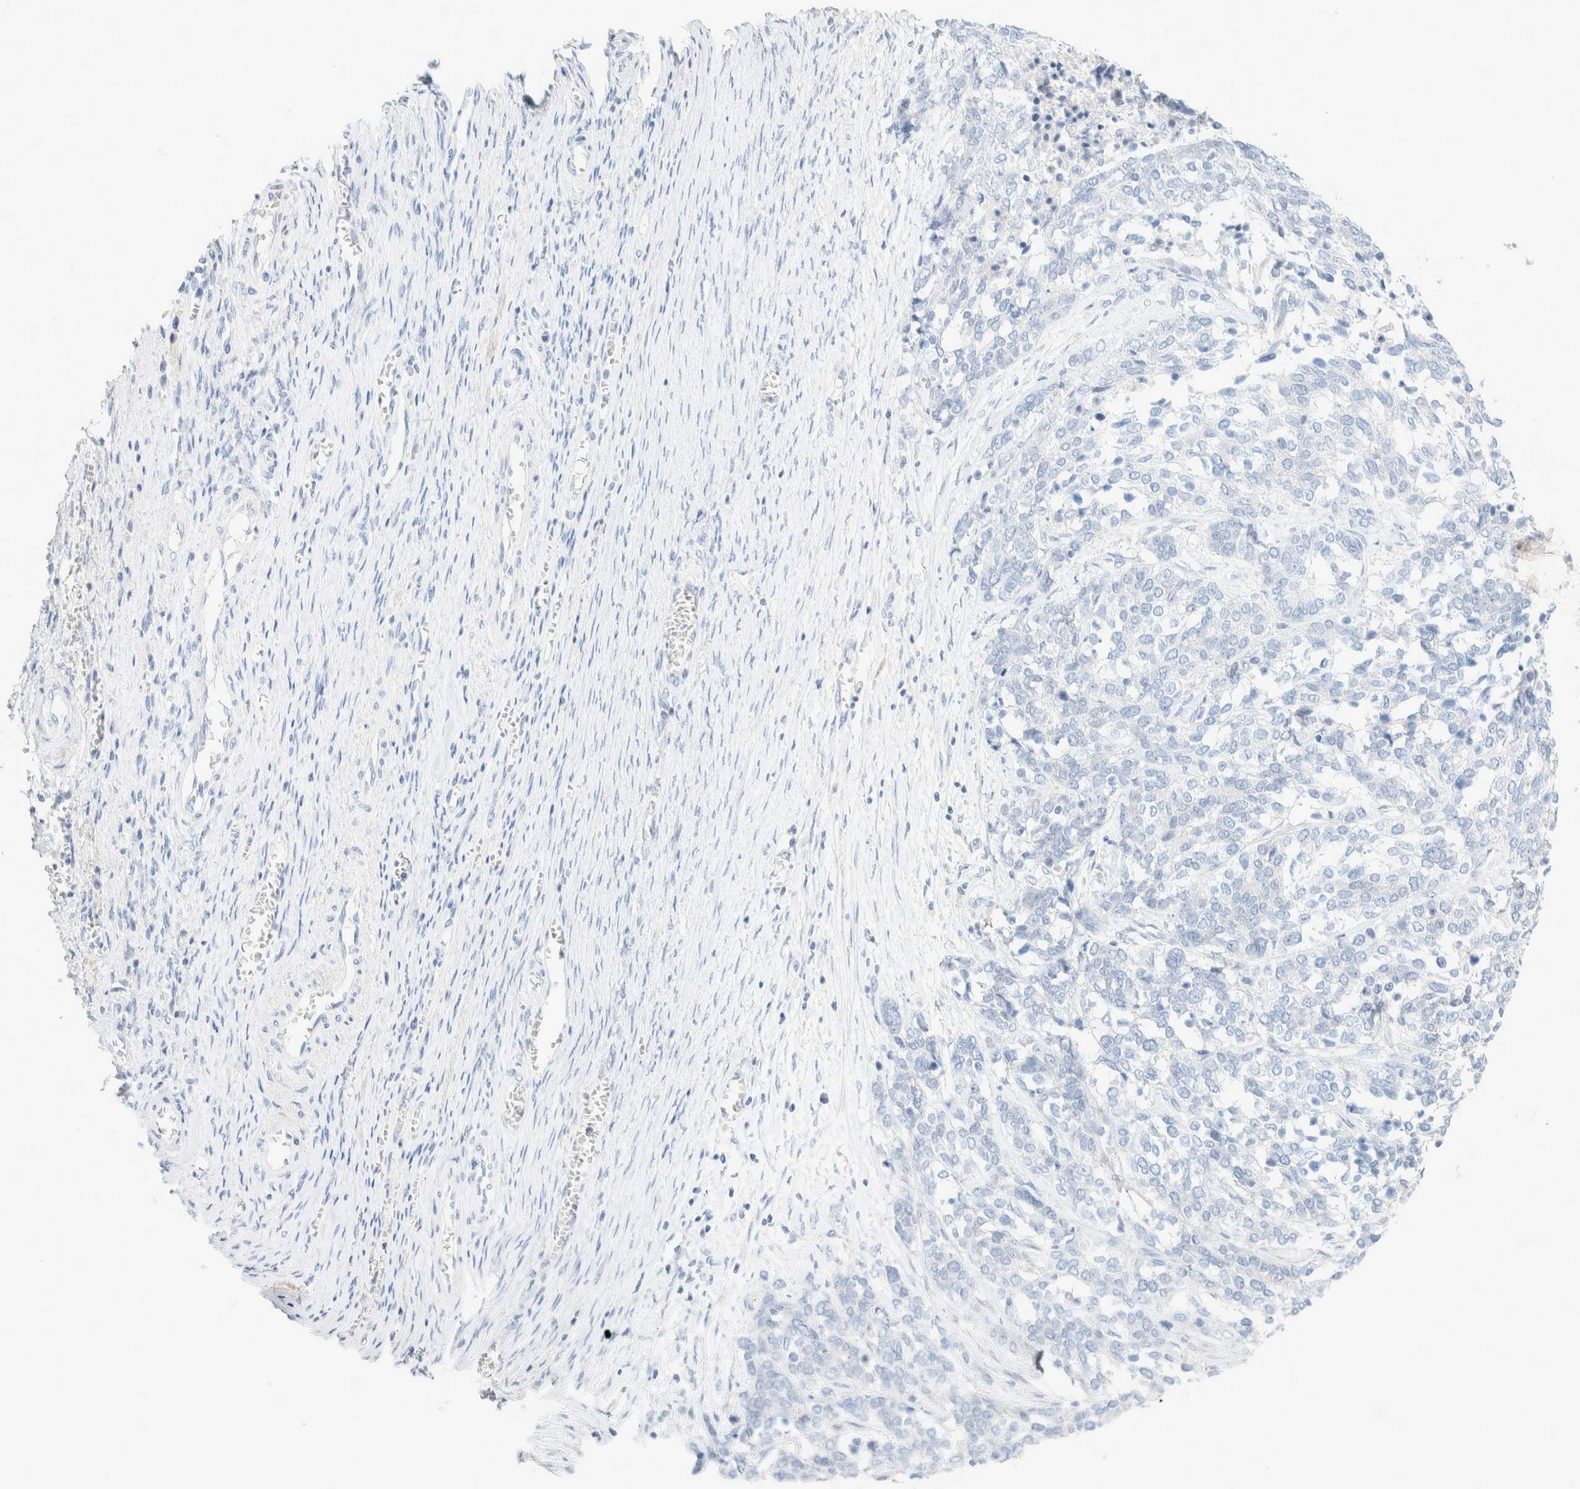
{"staining": {"intensity": "negative", "quantity": "none", "location": "none"}, "tissue": "ovarian cancer", "cell_type": "Tumor cells", "image_type": "cancer", "snomed": [{"axis": "morphology", "description": "Cystadenocarcinoma, serous, NOS"}, {"axis": "topography", "description": "Ovary"}], "caption": "This is an IHC histopathology image of serous cystadenocarcinoma (ovarian). There is no staining in tumor cells.", "gene": "CPQ", "patient": {"sex": "female", "age": 44}}